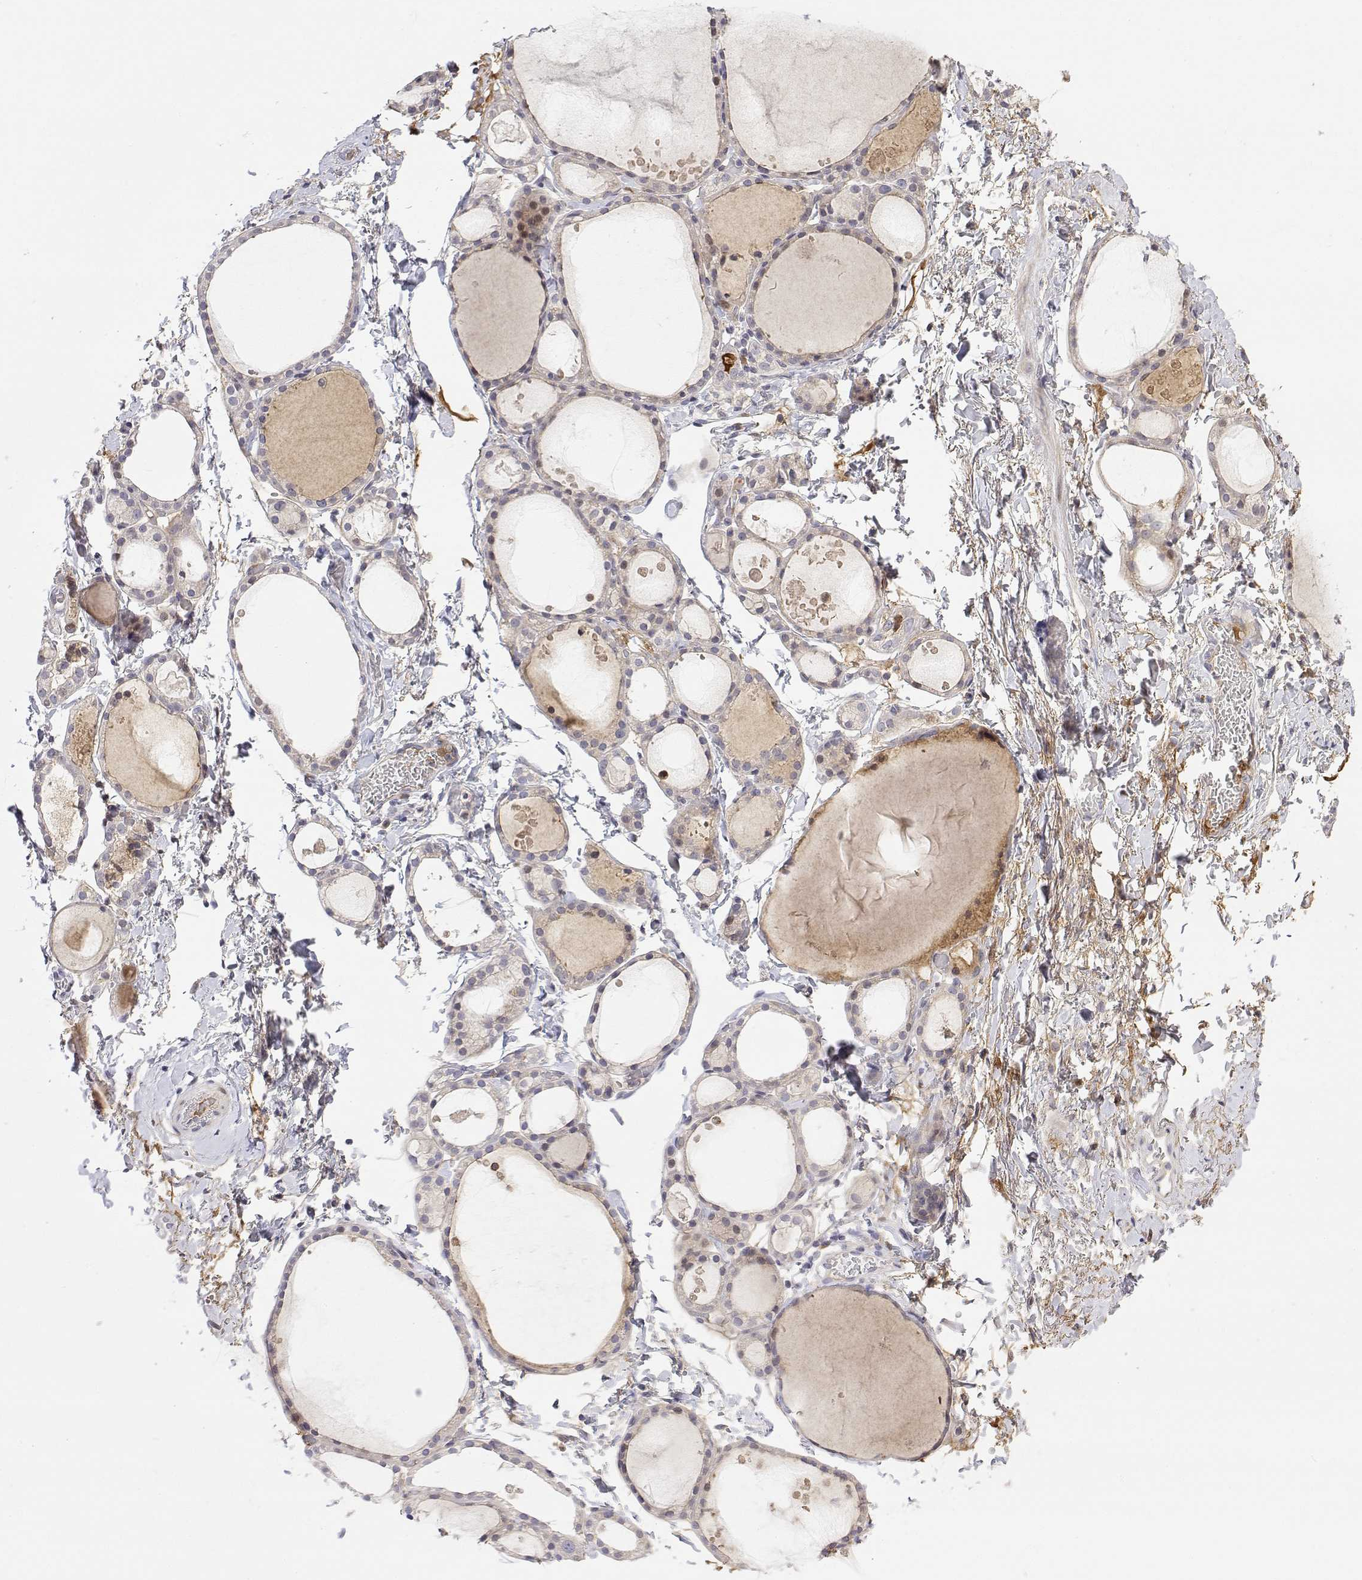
{"staining": {"intensity": "weak", "quantity": "<25%", "location": "cytoplasmic/membranous"}, "tissue": "thyroid gland", "cell_type": "Glandular cells", "image_type": "normal", "snomed": [{"axis": "morphology", "description": "Normal tissue, NOS"}, {"axis": "topography", "description": "Thyroid gland"}], "caption": "Micrograph shows no significant protein expression in glandular cells of benign thyroid gland.", "gene": "IGFBP4", "patient": {"sex": "male", "age": 68}}